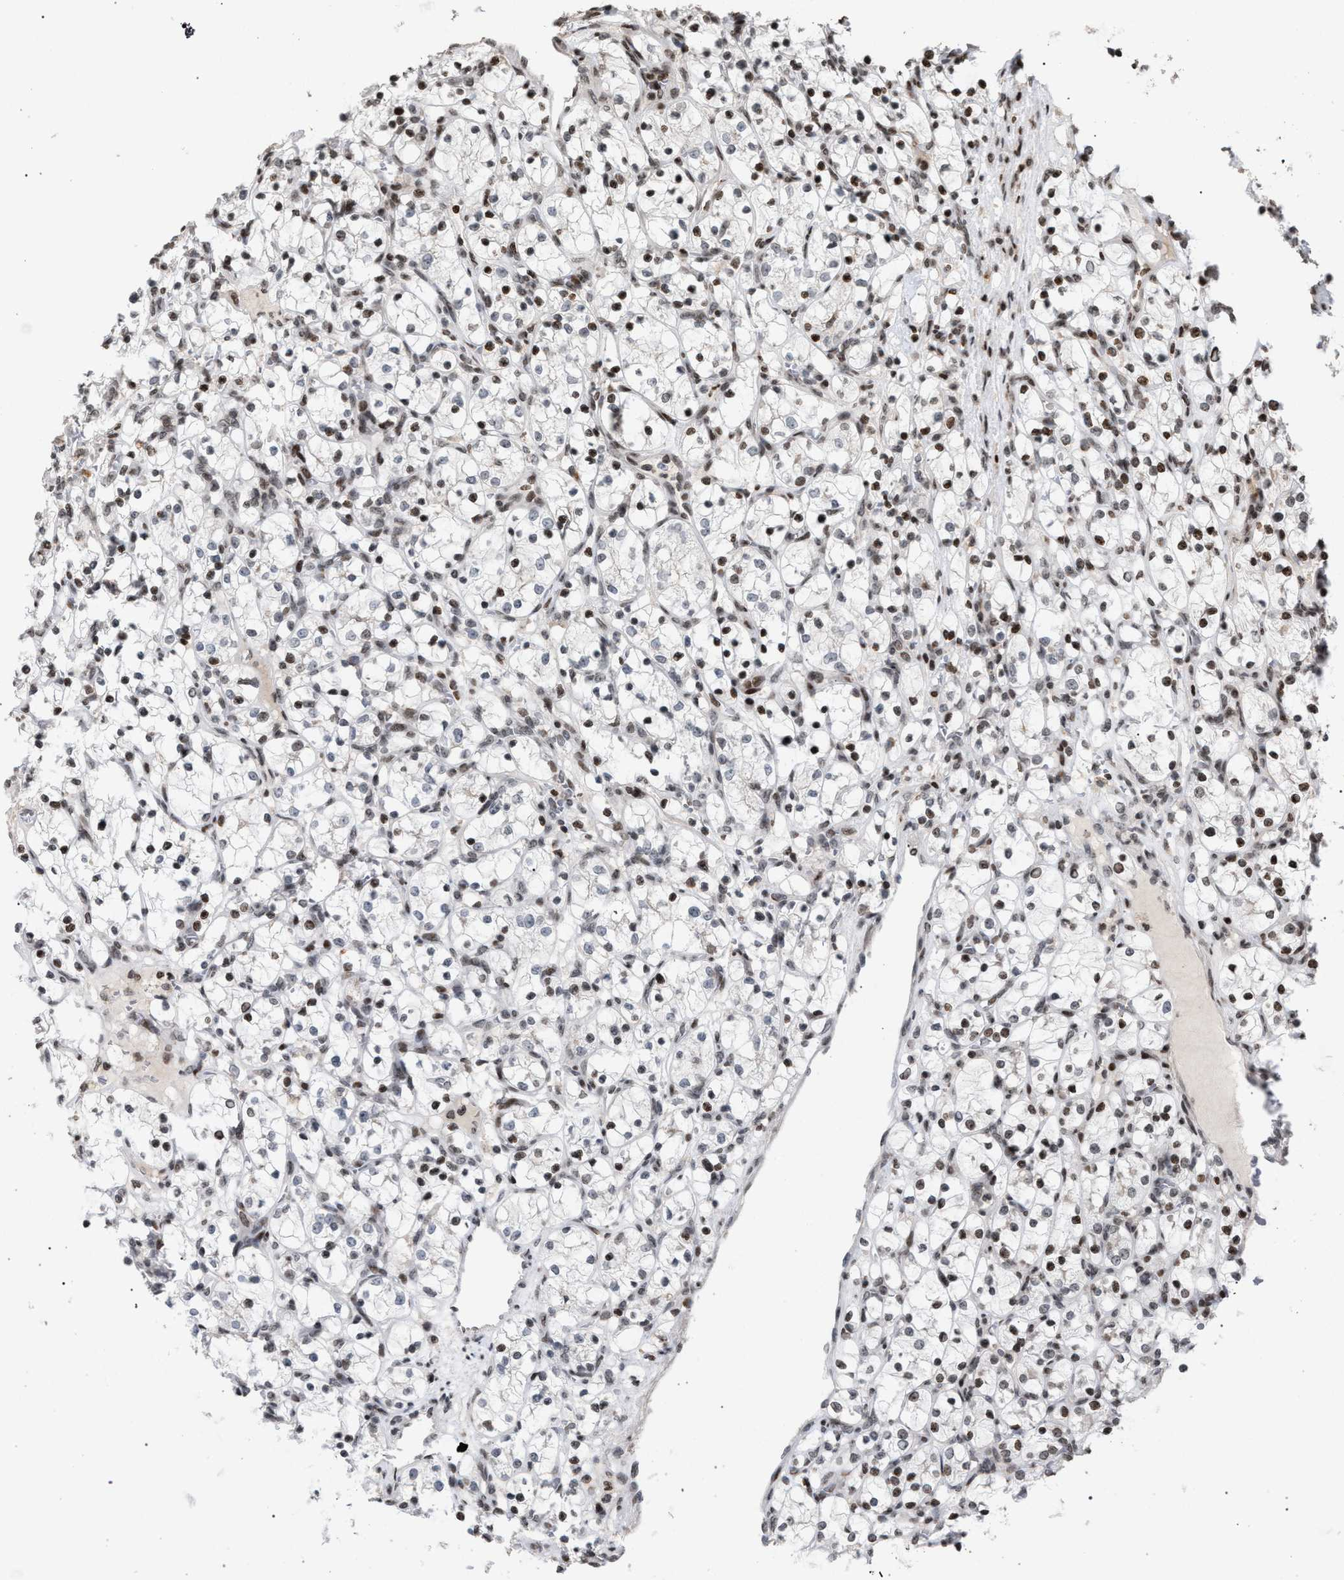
{"staining": {"intensity": "moderate", "quantity": "25%-75%", "location": "nuclear"}, "tissue": "renal cancer", "cell_type": "Tumor cells", "image_type": "cancer", "snomed": [{"axis": "morphology", "description": "Adenocarcinoma, NOS"}, {"axis": "topography", "description": "Kidney"}], "caption": "IHC photomicrograph of renal cancer (adenocarcinoma) stained for a protein (brown), which shows medium levels of moderate nuclear expression in approximately 25%-75% of tumor cells.", "gene": "FOXD3", "patient": {"sex": "female", "age": 69}}